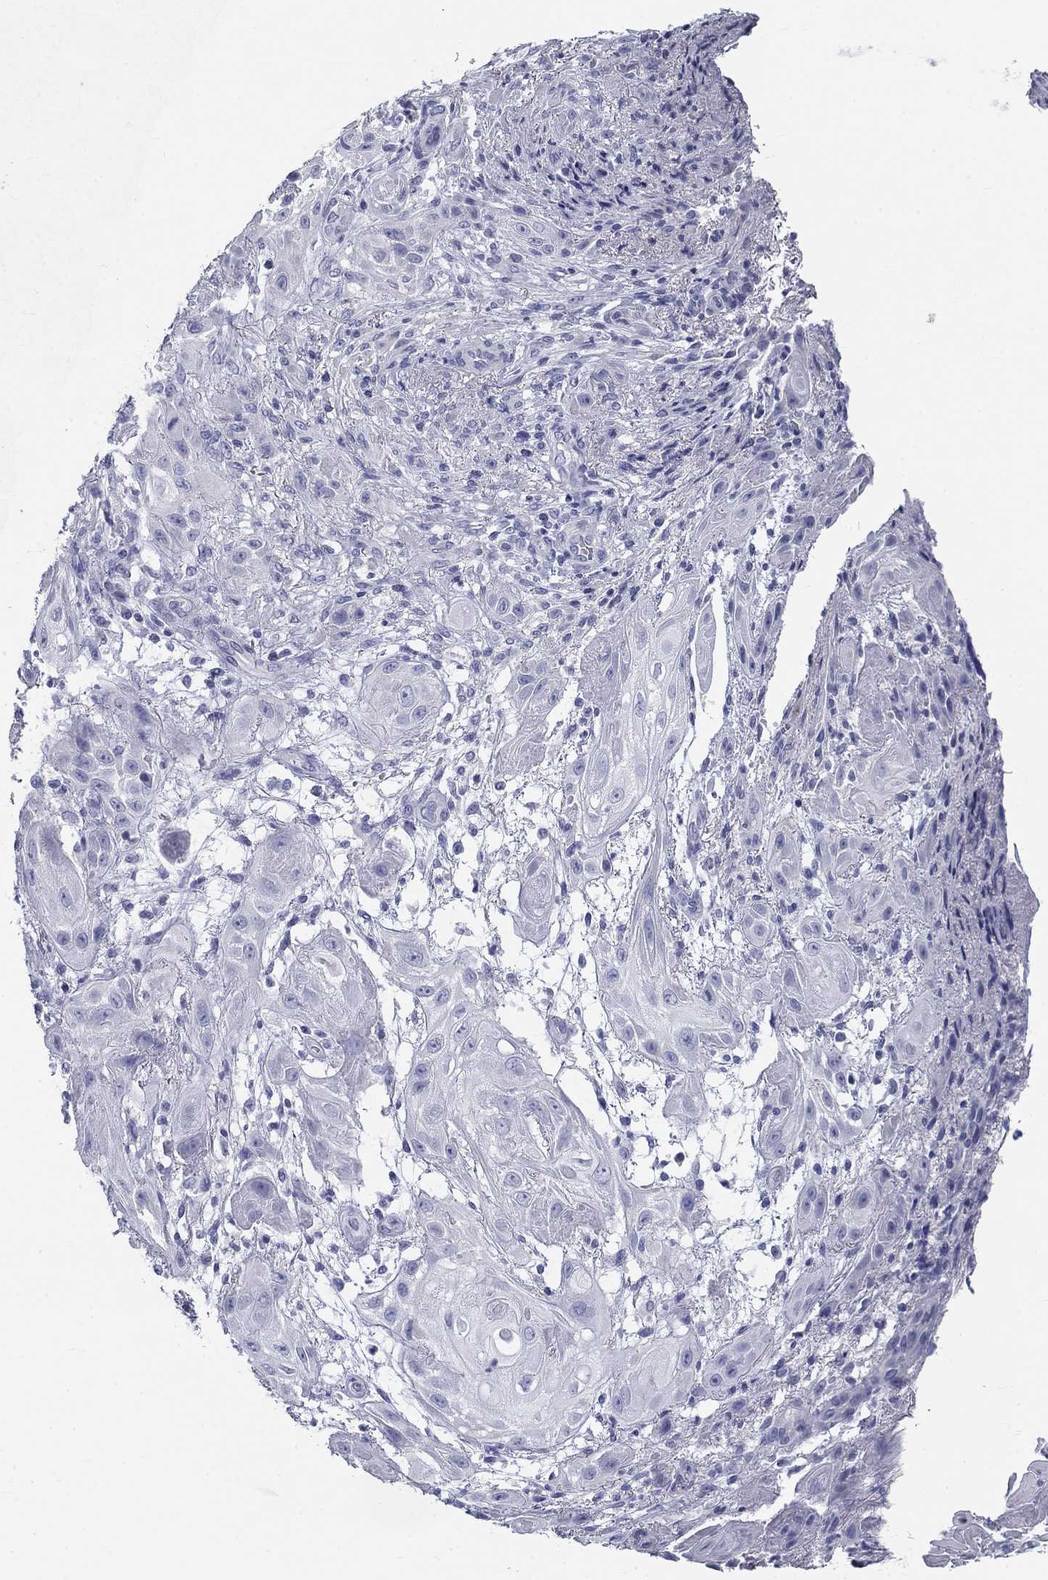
{"staining": {"intensity": "negative", "quantity": "none", "location": "none"}, "tissue": "skin cancer", "cell_type": "Tumor cells", "image_type": "cancer", "snomed": [{"axis": "morphology", "description": "Squamous cell carcinoma, NOS"}, {"axis": "topography", "description": "Skin"}], "caption": "DAB (3,3'-diaminobenzidine) immunohistochemical staining of skin squamous cell carcinoma shows no significant expression in tumor cells.", "gene": "GALNTL5", "patient": {"sex": "male", "age": 62}}